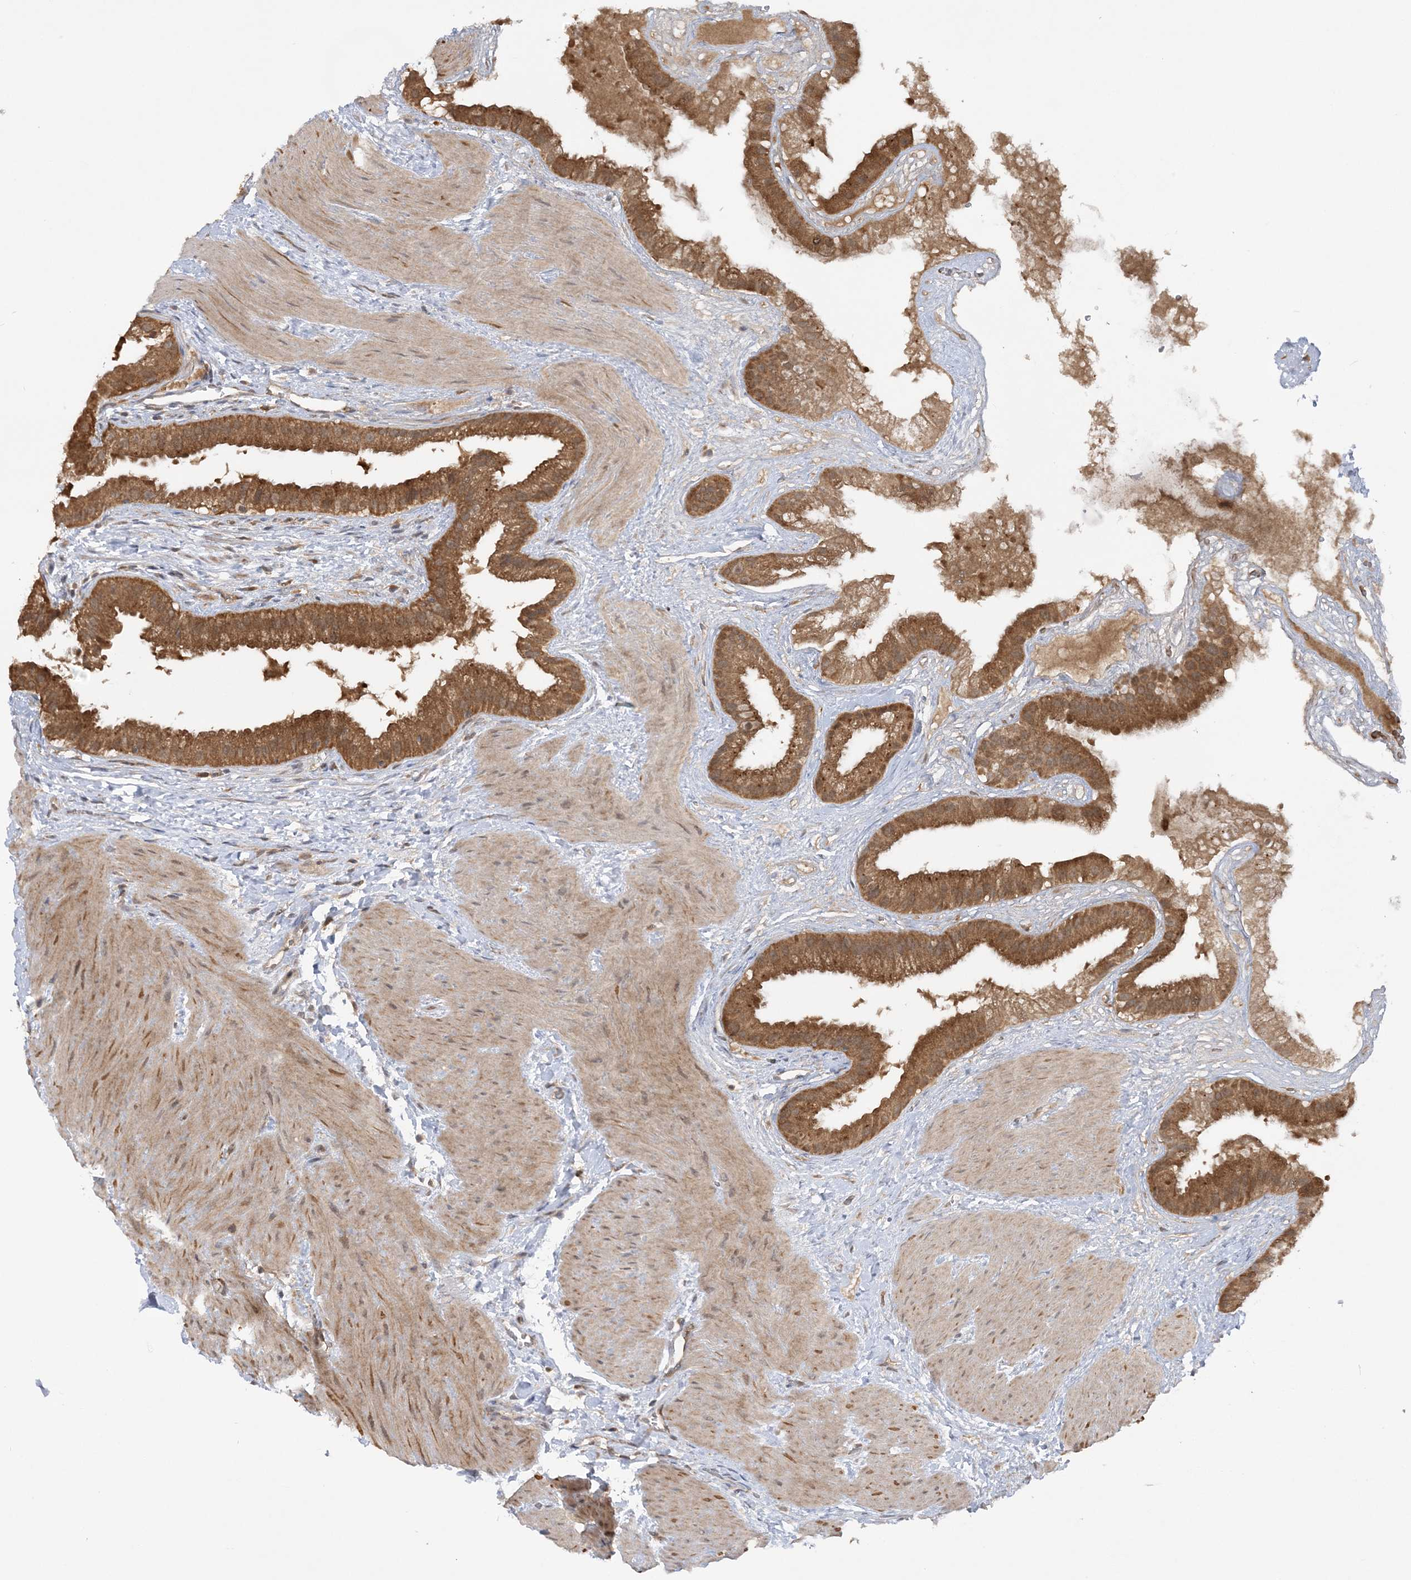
{"staining": {"intensity": "strong", "quantity": ">75%", "location": "cytoplasmic/membranous"}, "tissue": "gallbladder", "cell_type": "Glandular cells", "image_type": "normal", "snomed": [{"axis": "morphology", "description": "Normal tissue, NOS"}, {"axis": "topography", "description": "Gallbladder"}], "caption": "Protein staining exhibits strong cytoplasmic/membranous expression in approximately >75% of glandular cells in unremarkable gallbladder.", "gene": "MMADHC", "patient": {"sex": "male", "age": 55}}